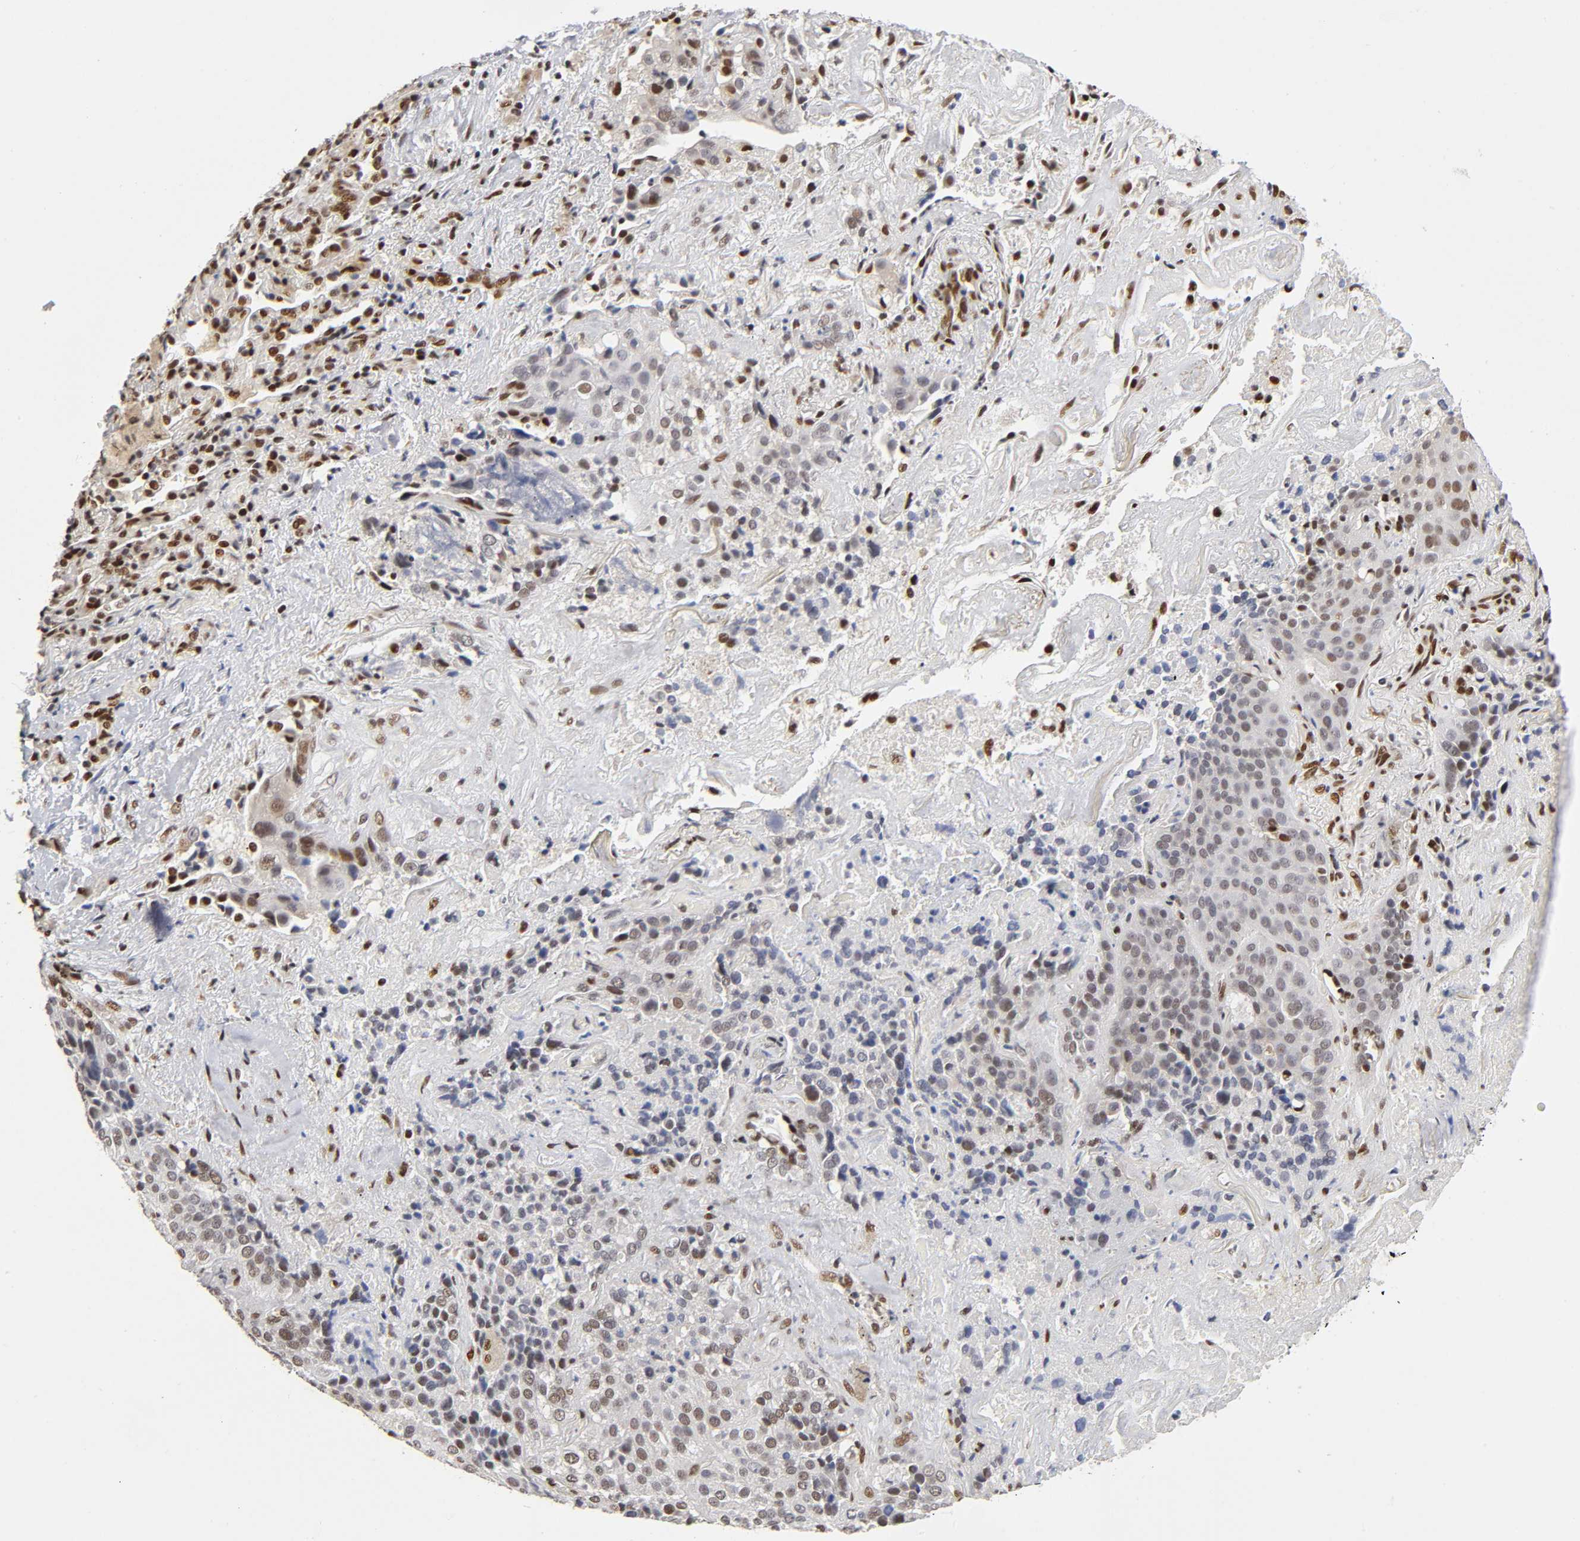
{"staining": {"intensity": "strong", "quantity": "25%-75%", "location": "nuclear"}, "tissue": "lung cancer", "cell_type": "Tumor cells", "image_type": "cancer", "snomed": [{"axis": "morphology", "description": "Squamous cell carcinoma, NOS"}, {"axis": "topography", "description": "Lung"}], "caption": "Human lung squamous cell carcinoma stained with a protein marker reveals strong staining in tumor cells.", "gene": "NR3C1", "patient": {"sex": "male", "age": 54}}